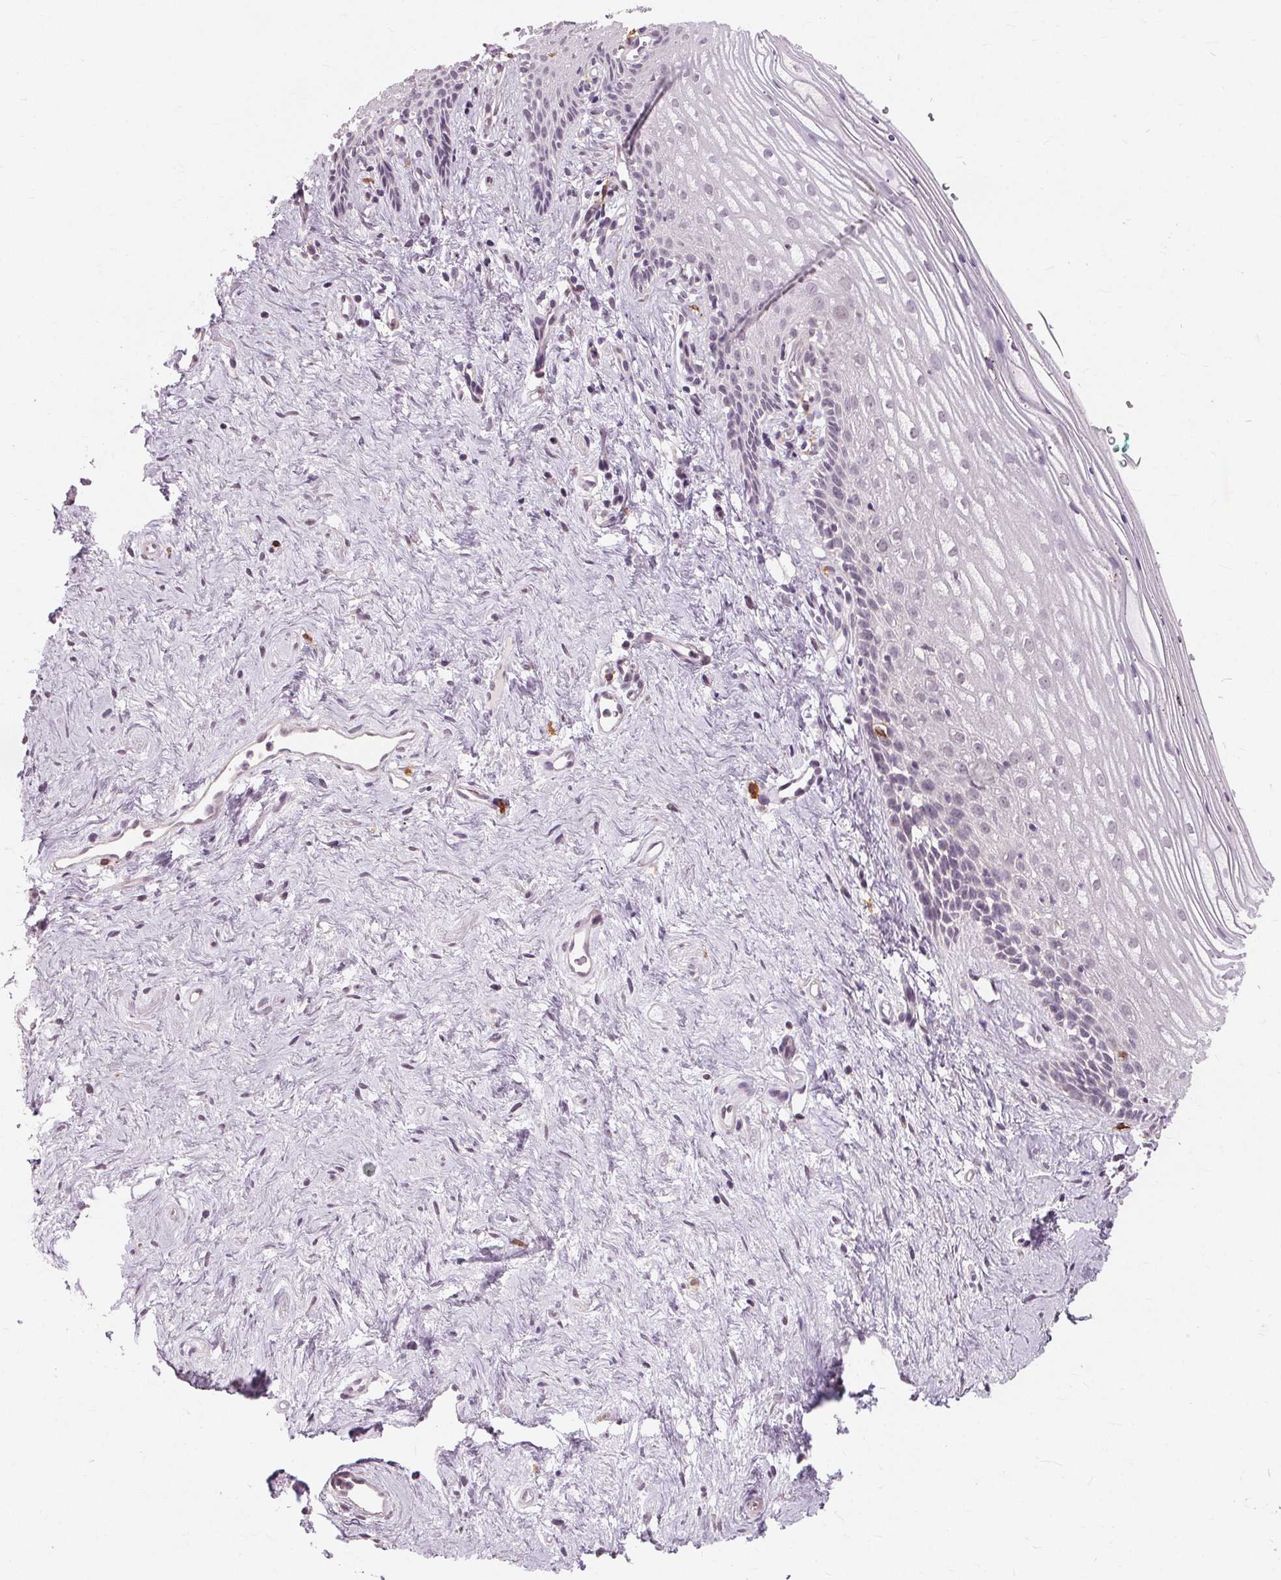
{"staining": {"intensity": "negative", "quantity": "none", "location": "none"}, "tissue": "vagina", "cell_type": "Squamous epithelial cells", "image_type": "normal", "snomed": [{"axis": "morphology", "description": "Normal tissue, NOS"}, {"axis": "topography", "description": "Vagina"}], "caption": "An image of vagina stained for a protein exhibits no brown staining in squamous epithelial cells.", "gene": "SIGLEC6", "patient": {"sex": "female", "age": 42}}